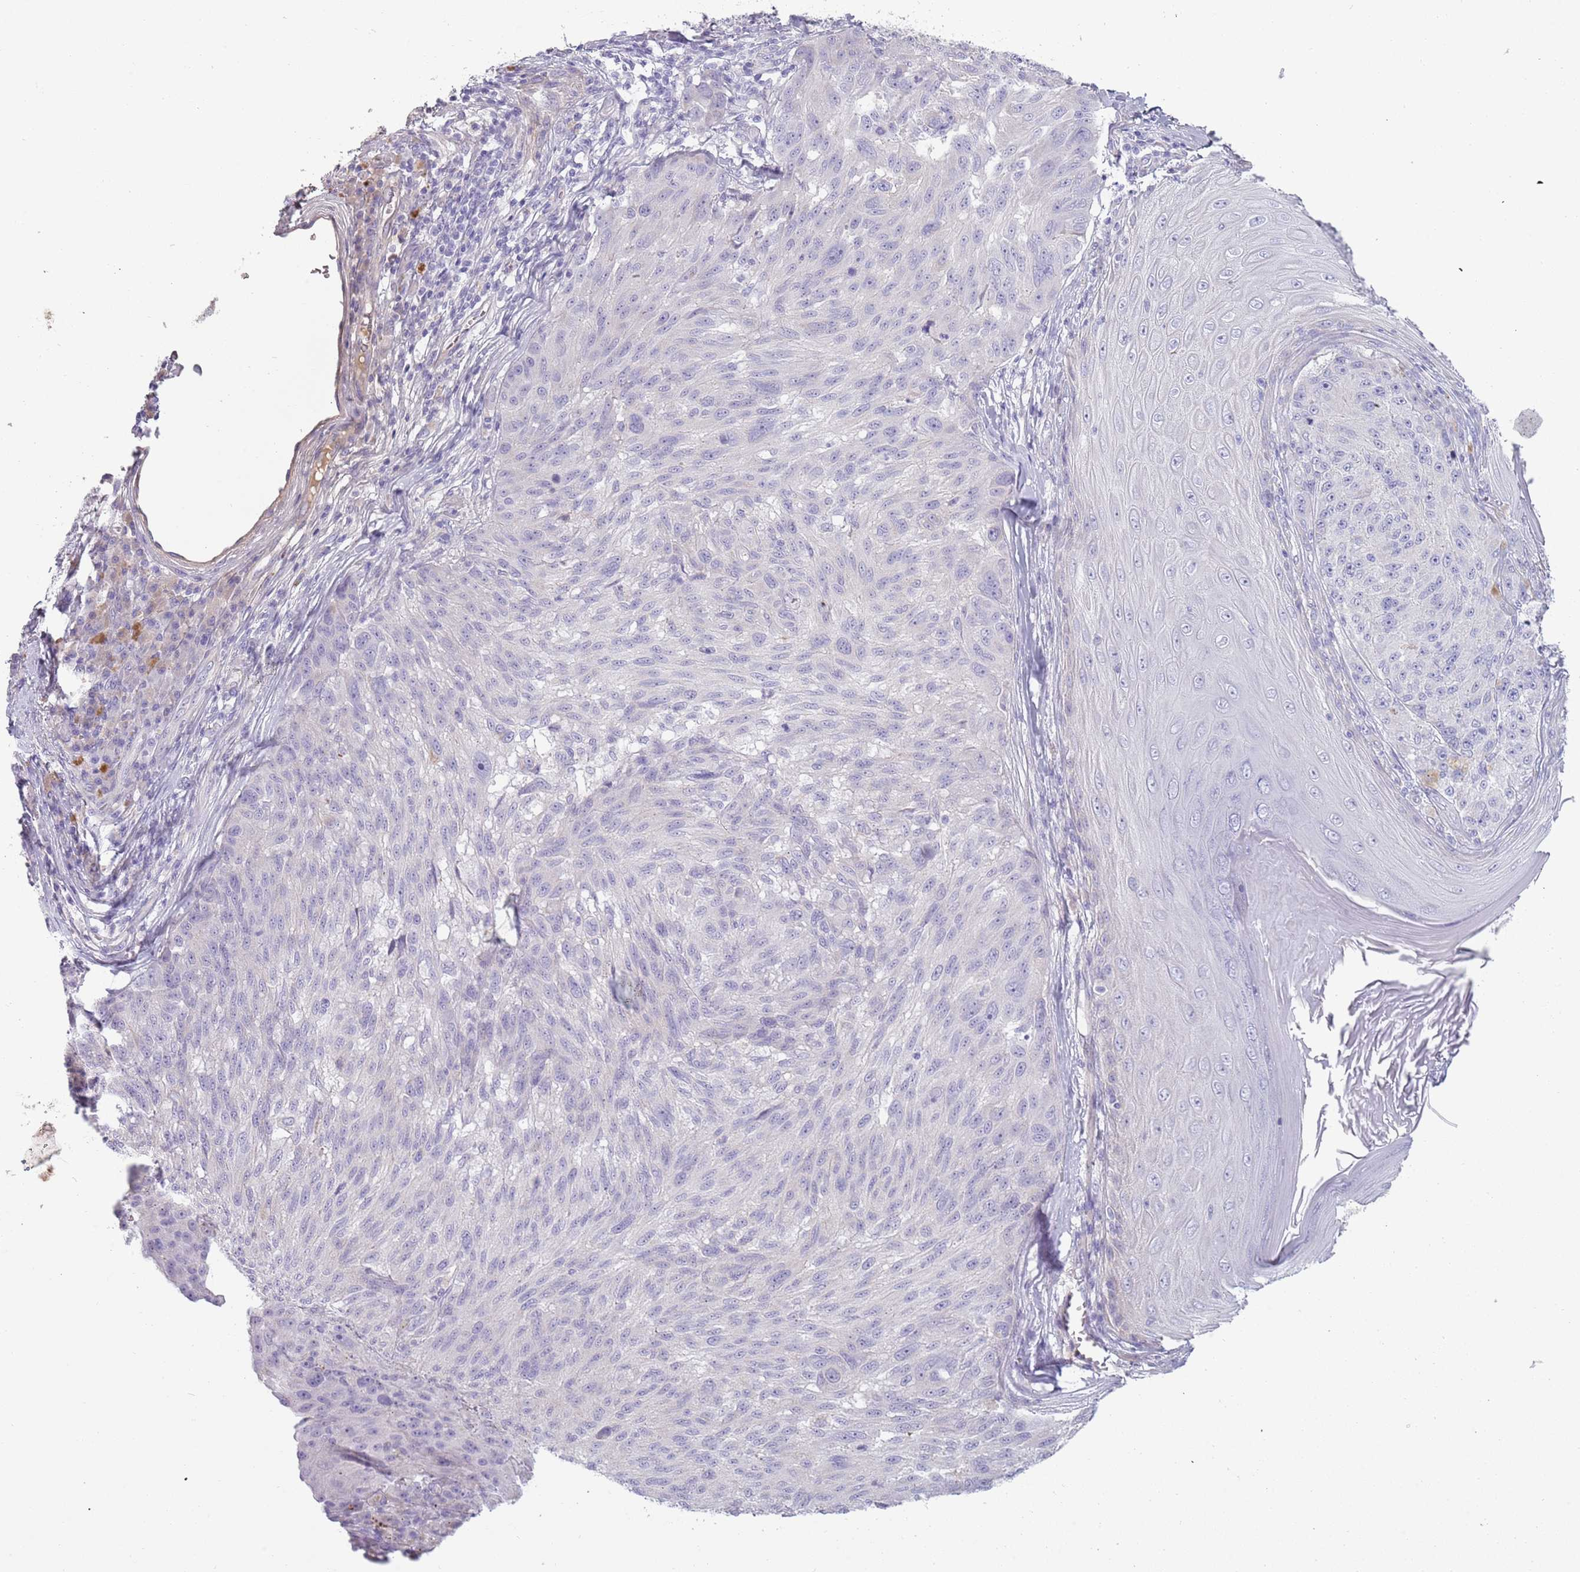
{"staining": {"intensity": "negative", "quantity": "none", "location": "none"}, "tissue": "melanoma", "cell_type": "Tumor cells", "image_type": "cancer", "snomed": [{"axis": "morphology", "description": "Malignant melanoma, NOS"}, {"axis": "topography", "description": "Skin"}], "caption": "This is an IHC histopathology image of human melanoma. There is no expression in tumor cells.", "gene": "TNFRSF6B", "patient": {"sex": "male", "age": 53}}